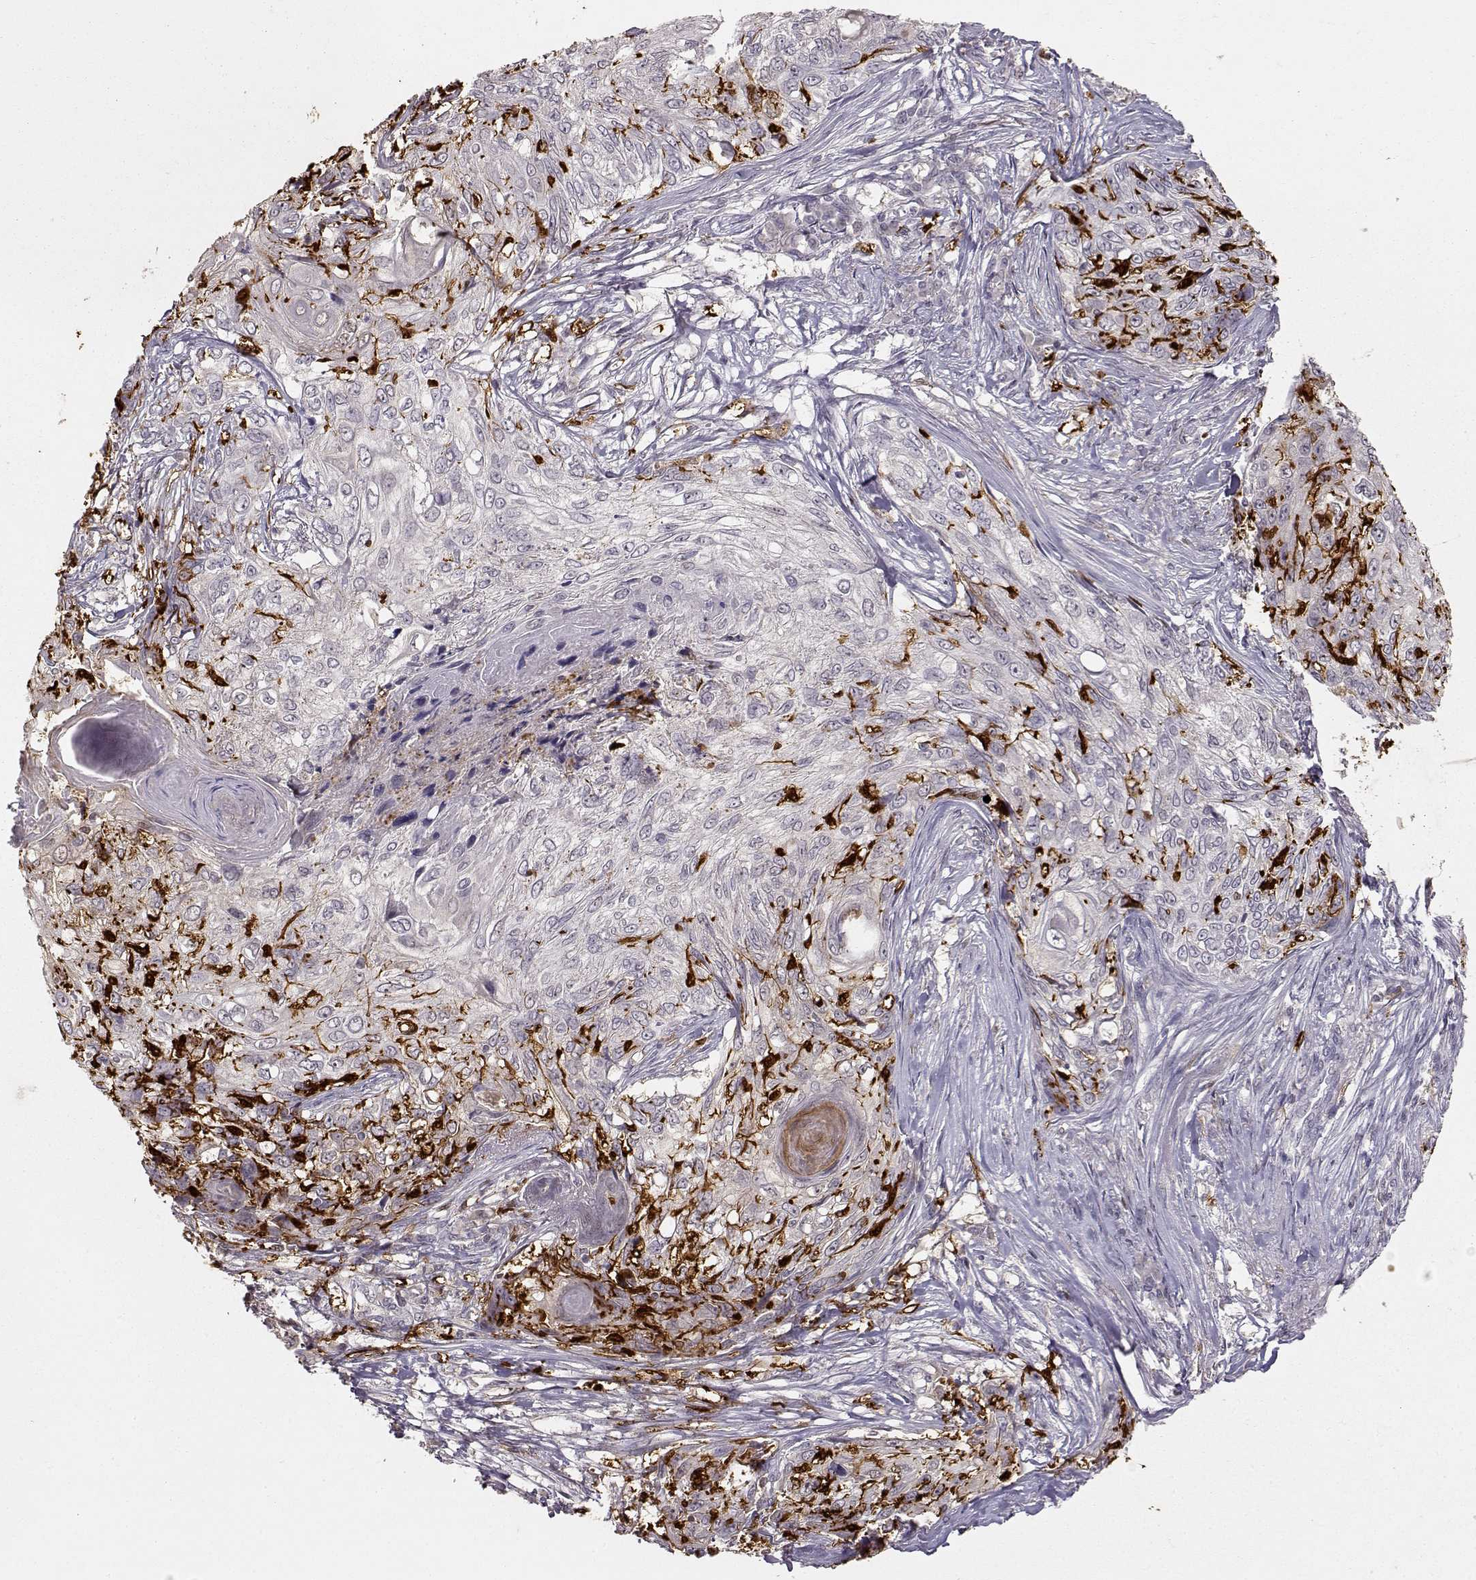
{"staining": {"intensity": "negative", "quantity": "none", "location": "none"}, "tissue": "skin cancer", "cell_type": "Tumor cells", "image_type": "cancer", "snomed": [{"axis": "morphology", "description": "Squamous cell carcinoma, NOS"}, {"axis": "topography", "description": "Skin"}], "caption": "DAB (3,3'-diaminobenzidine) immunohistochemical staining of human squamous cell carcinoma (skin) reveals no significant positivity in tumor cells.", "gene": "S100B", "patient": {"sex": "male", "age": 92}}